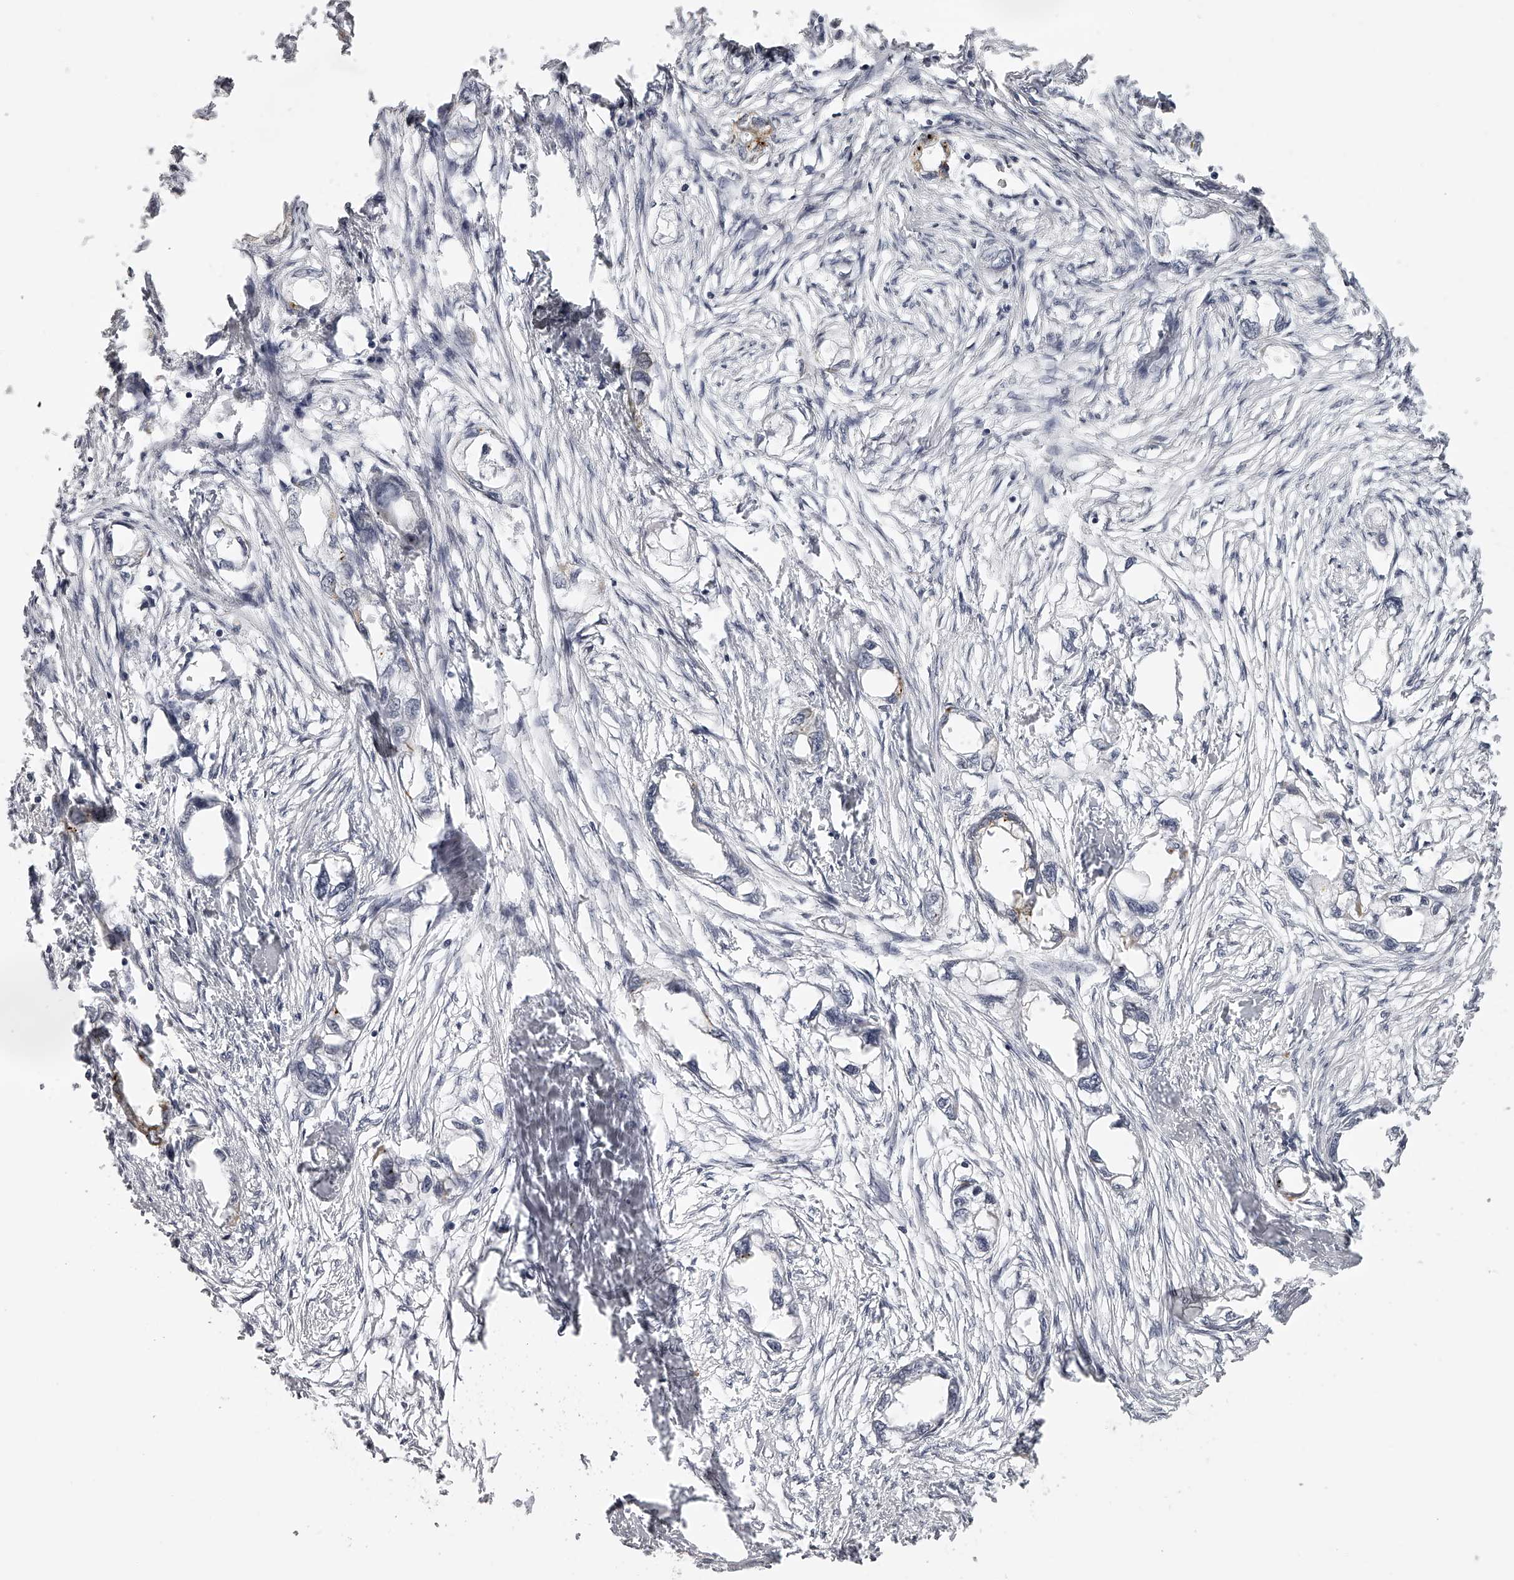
{"staining": {"intensity": "weak", "quantity": "<25%", "location": "cytoplasmic/membranous"}, "tissue": "endometrial cancer", "cell_type": "Tumor cells", "image_type": "cancer", "snomed": [{"axis": "morphology", "description": "Adenocarcinoma, NOS"}, {"axis": "morphology", "description": "Adenocarcinoma, metastatic, NOS"}, {"axis": "topography", "description": "Adipose tissue"}, {"axis": "topography", "description": "Endometrium"}], "caption": "The image demonstrates no significant expression in tumor cells of endometrial cancer.", "gene": "RNF220", "patient": {"sex": "female", "age": 67}}